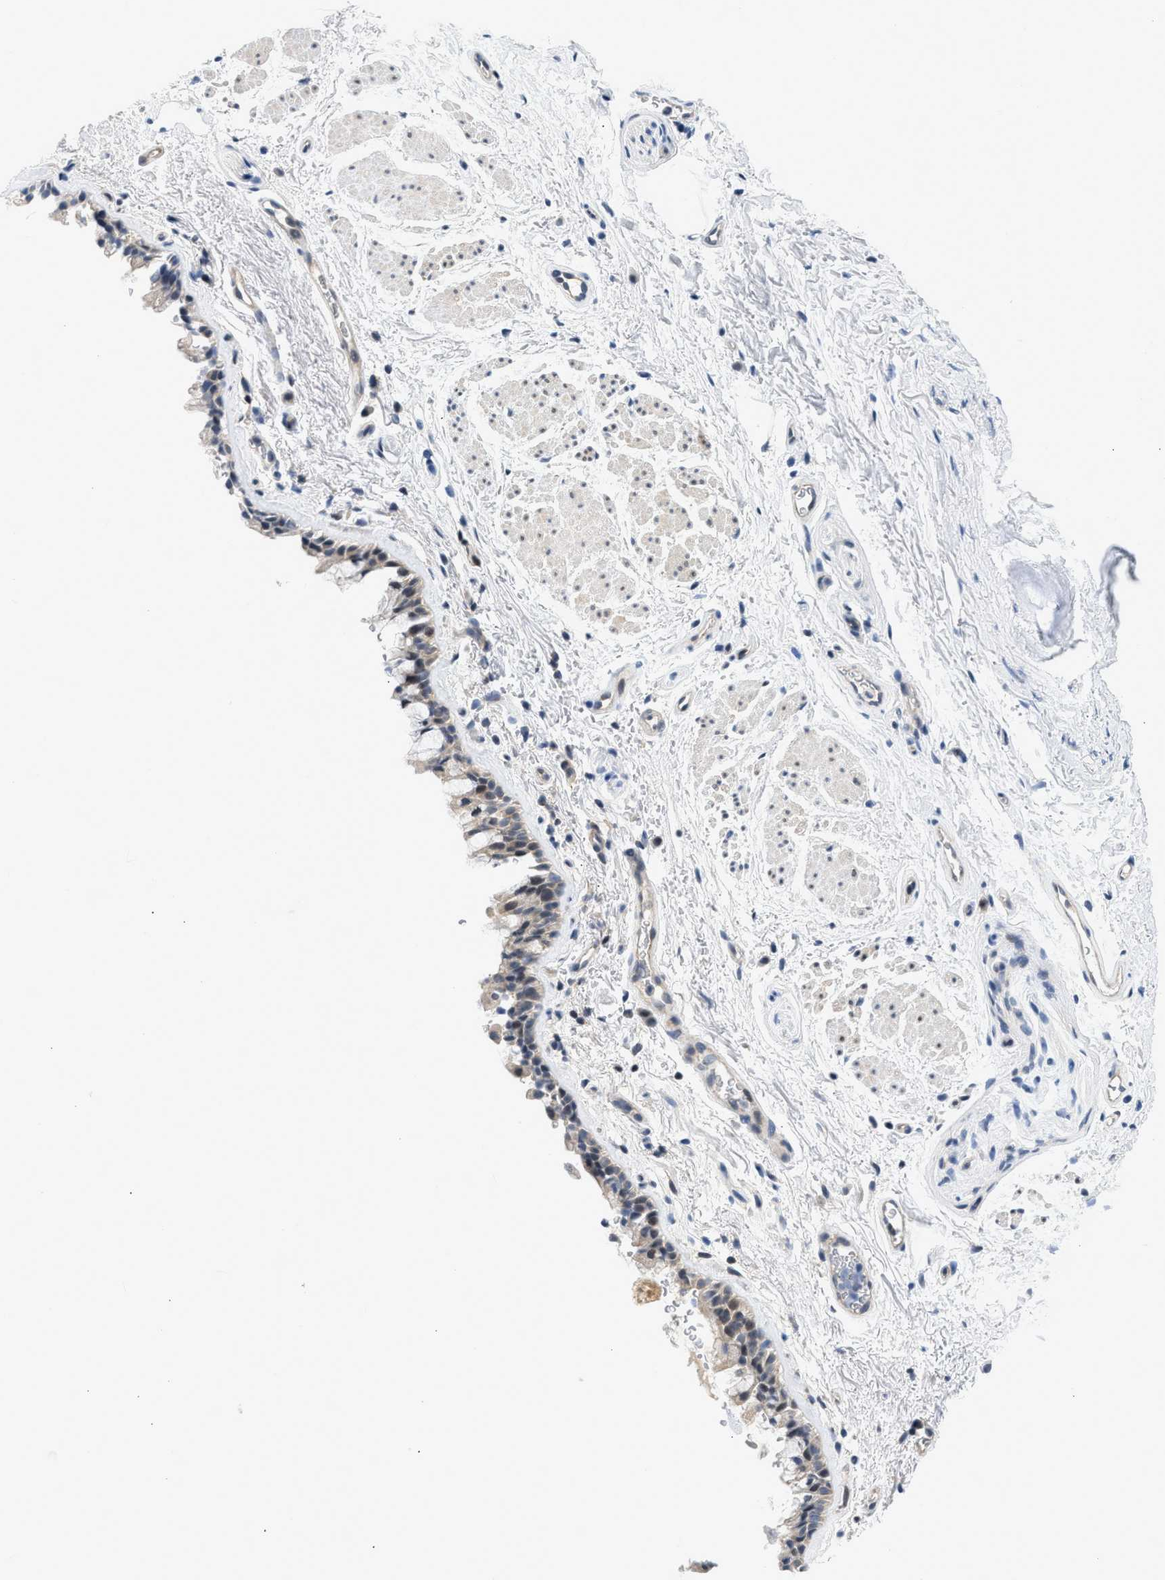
{"staining": {"intensity": "moderate", "quantity": "<25%", "location": "nuclear"}, "tissue": "bronchus", "cell_type": "Respiratory epithelial cells", "image_type": "normal", "snomed": [{"axis": "morphology", "description": "Normal tissue, NOS"}, {"axis": "topography", "description": "Cartilage tissue"}, {"axis": "topography", "description": "Bronchus"}], "caption": "Human bronchus stained for a protein (brown) displays moderate nuclear positive positivity in about <25% of respiratory epithelial cells.", "gene": "OLIG3", "patient": {"sex": "female", "age": 53}}